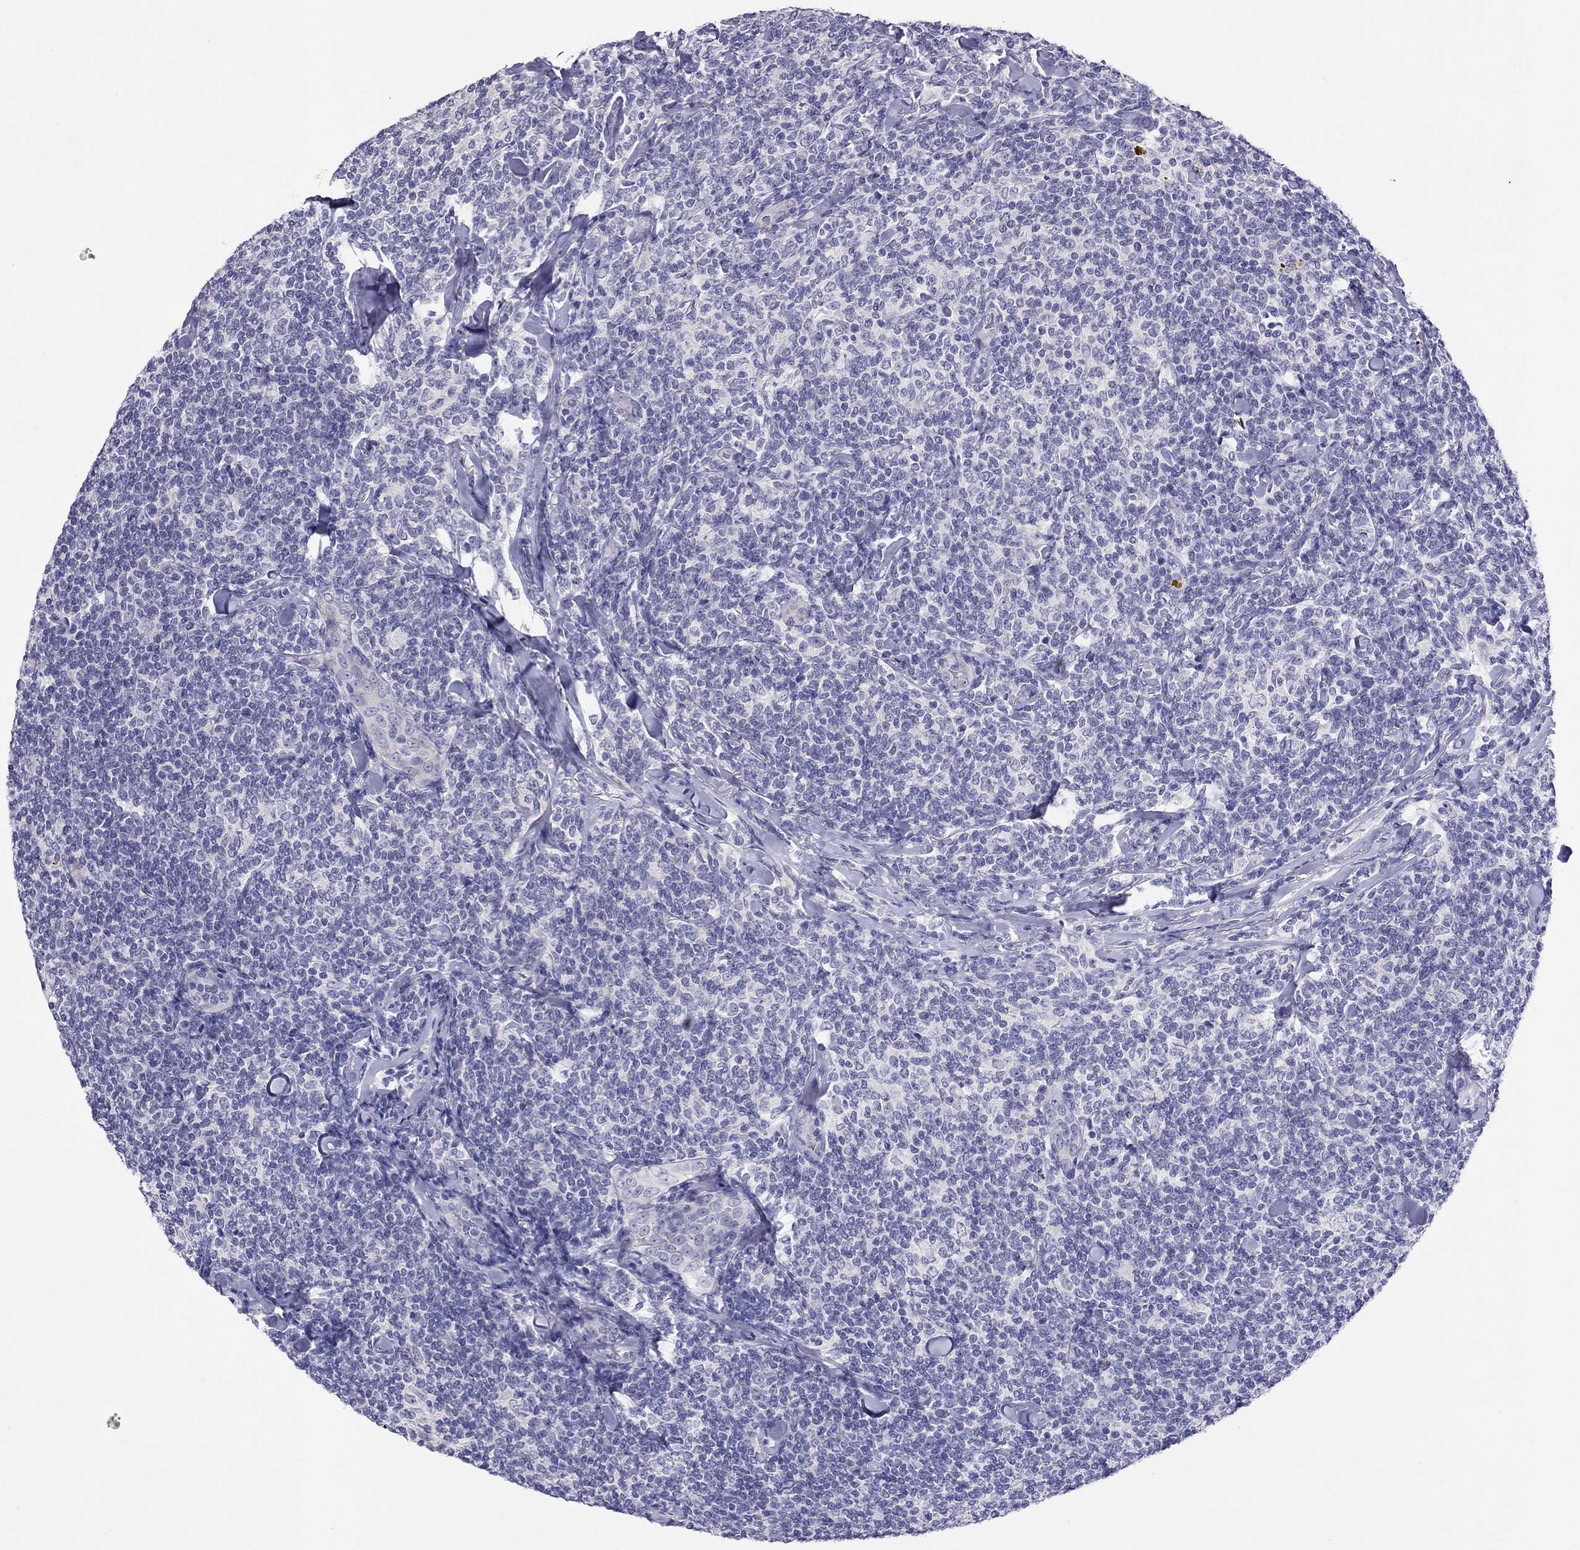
{"staining": {"intensity": "negative", "quantity": "none", "location": "none"}, "tissue": "lymphoma", "cell_type": "Tumor cells", "image_type": "cancer", "snomed": [{"axis": "morphology", "description": "Malignant lymphoma, non-Hodgkin's type, Low grade"}, {"axis": "topography", "description": "Lymph node"}], "caption": "The immunohistochemistry (IHC) image has no significant staining in tumor cells of malignant lymphoma, non-Hodgkin's type (low-grade) tissue.", "gene": "CAPNS2", "patient": {"sex": "female", "age": 56}}